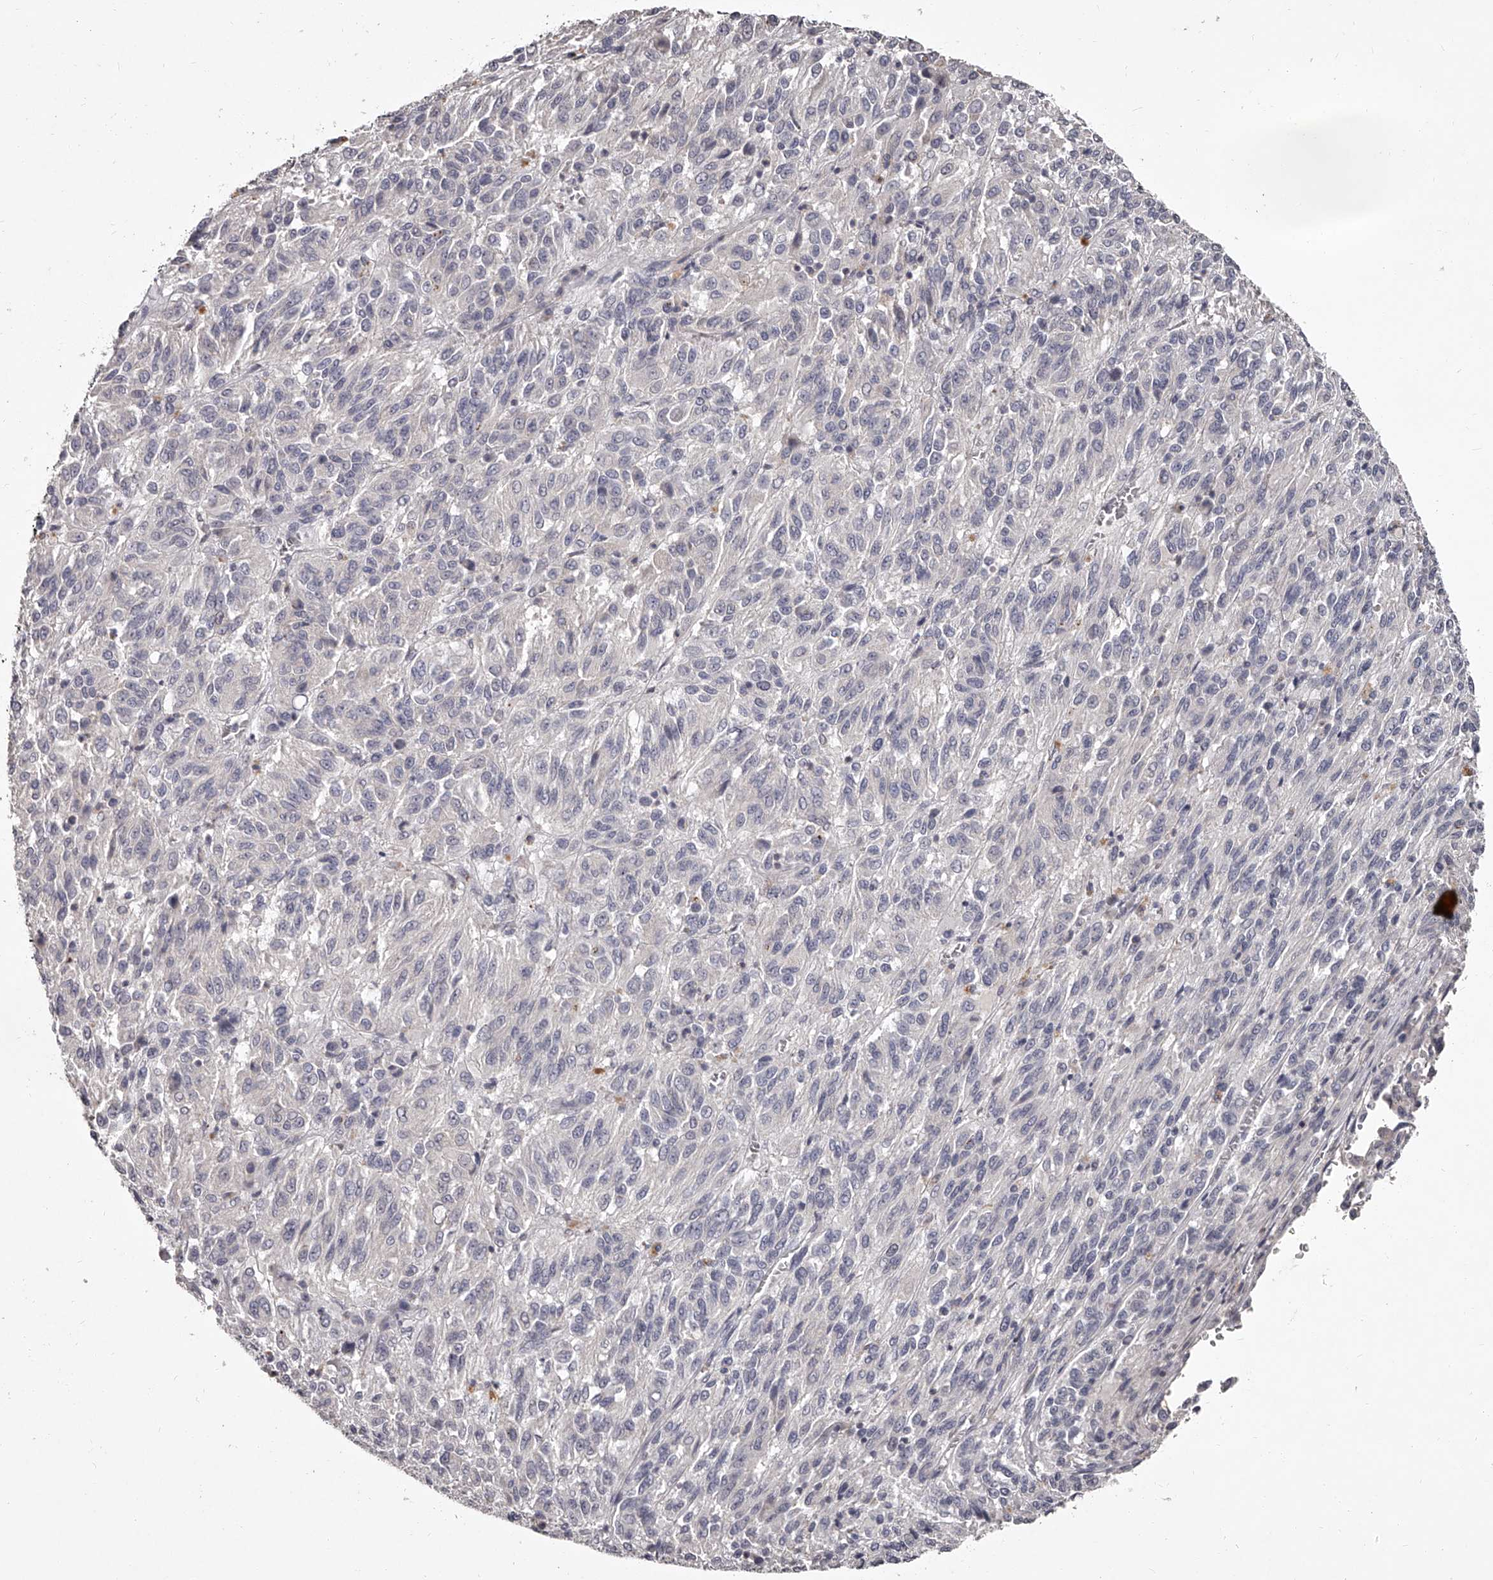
{"staining": {"intensity": "negative", "quantity": "none", "location": "none"}, "tissue": "melanoma", "cell_type": "Tumor cells", "image_type": "cancer", "snomed": [{"axis": "morphology", "description": "Malignant melanoma, Metastatic site"}, {"axis": "topography", "description": "Lung"}], "caption": "IHC histopathology image of neoplastic tissue: melanoma stained with DAB (3,3'-diaminobenzidine) exhibits no significant protein staining in tumor cells.", "gene": "NT5DC1", "patient": {"sex": "male", "age": 64}}